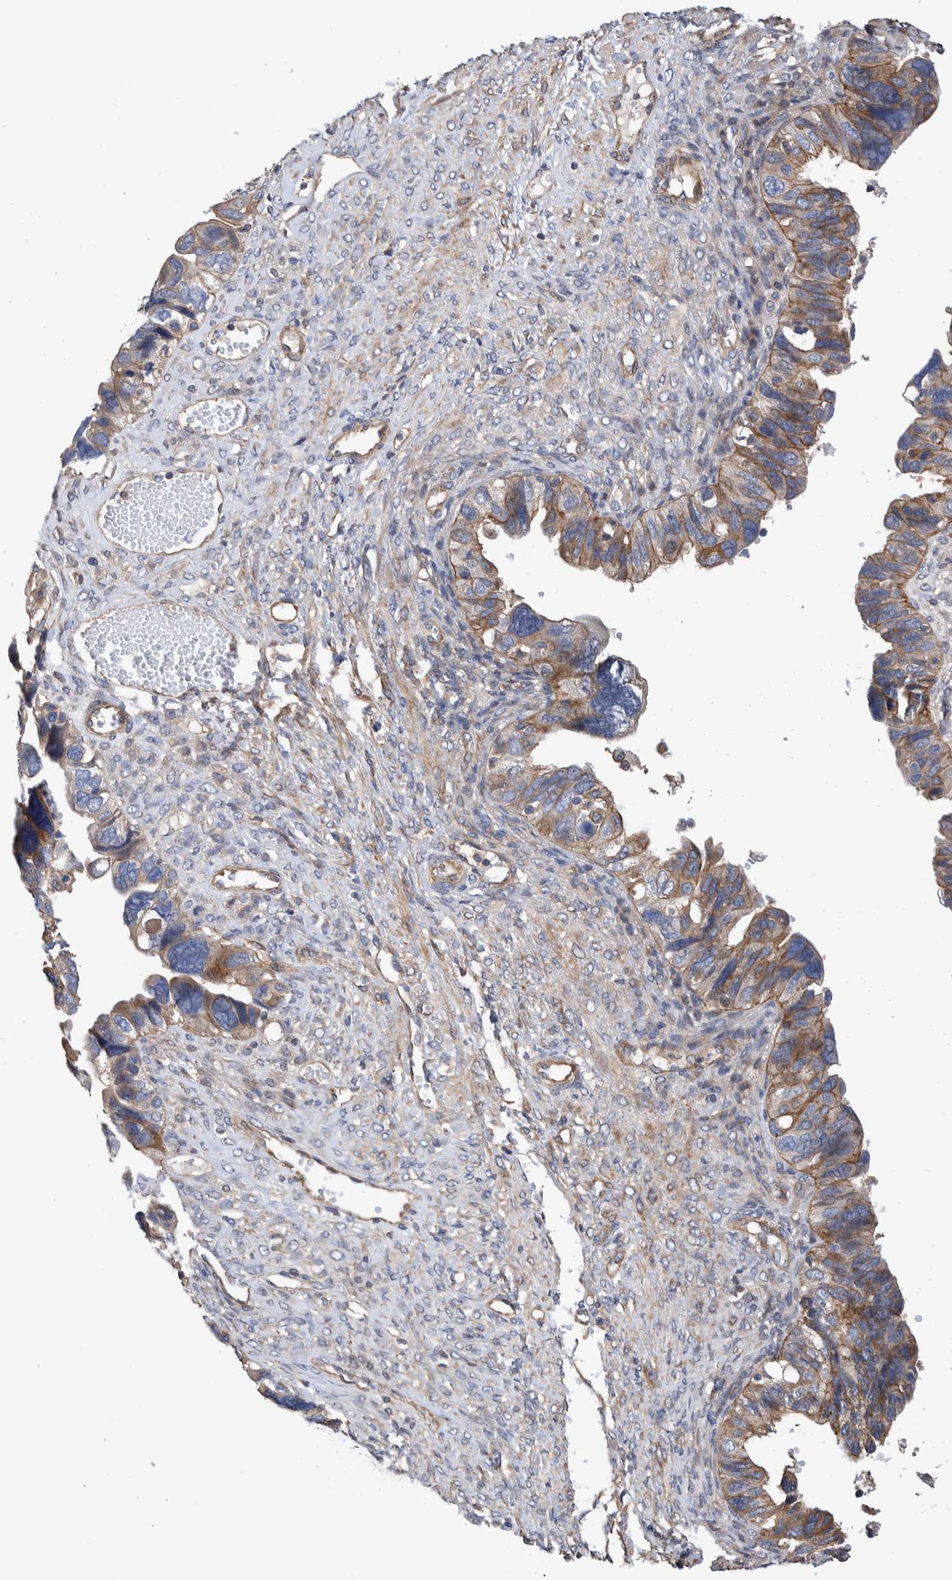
{"staining": {"intensity": "weak", "quantity": "<25%", "location": "cytoplasmic/membranous"}, "tissue": "ovarian cancer", "cell_type": "Tumor cells", "image_type": "cancer", "snomed": [{"axis": "morphology", "description": "Cystadenocarcinoma, serous, NOS"}, {"axis": "topography", "description": "Ovary"}], "caption": "DAB (3,3'-diaminobenzidine) immunohistochemical staining of human ovarian serous cystadenocarcinoma reveals no significant staining in tumor cells.", "gene": "SLC45A4", "patient": {"sex": "female", "age": 79}}